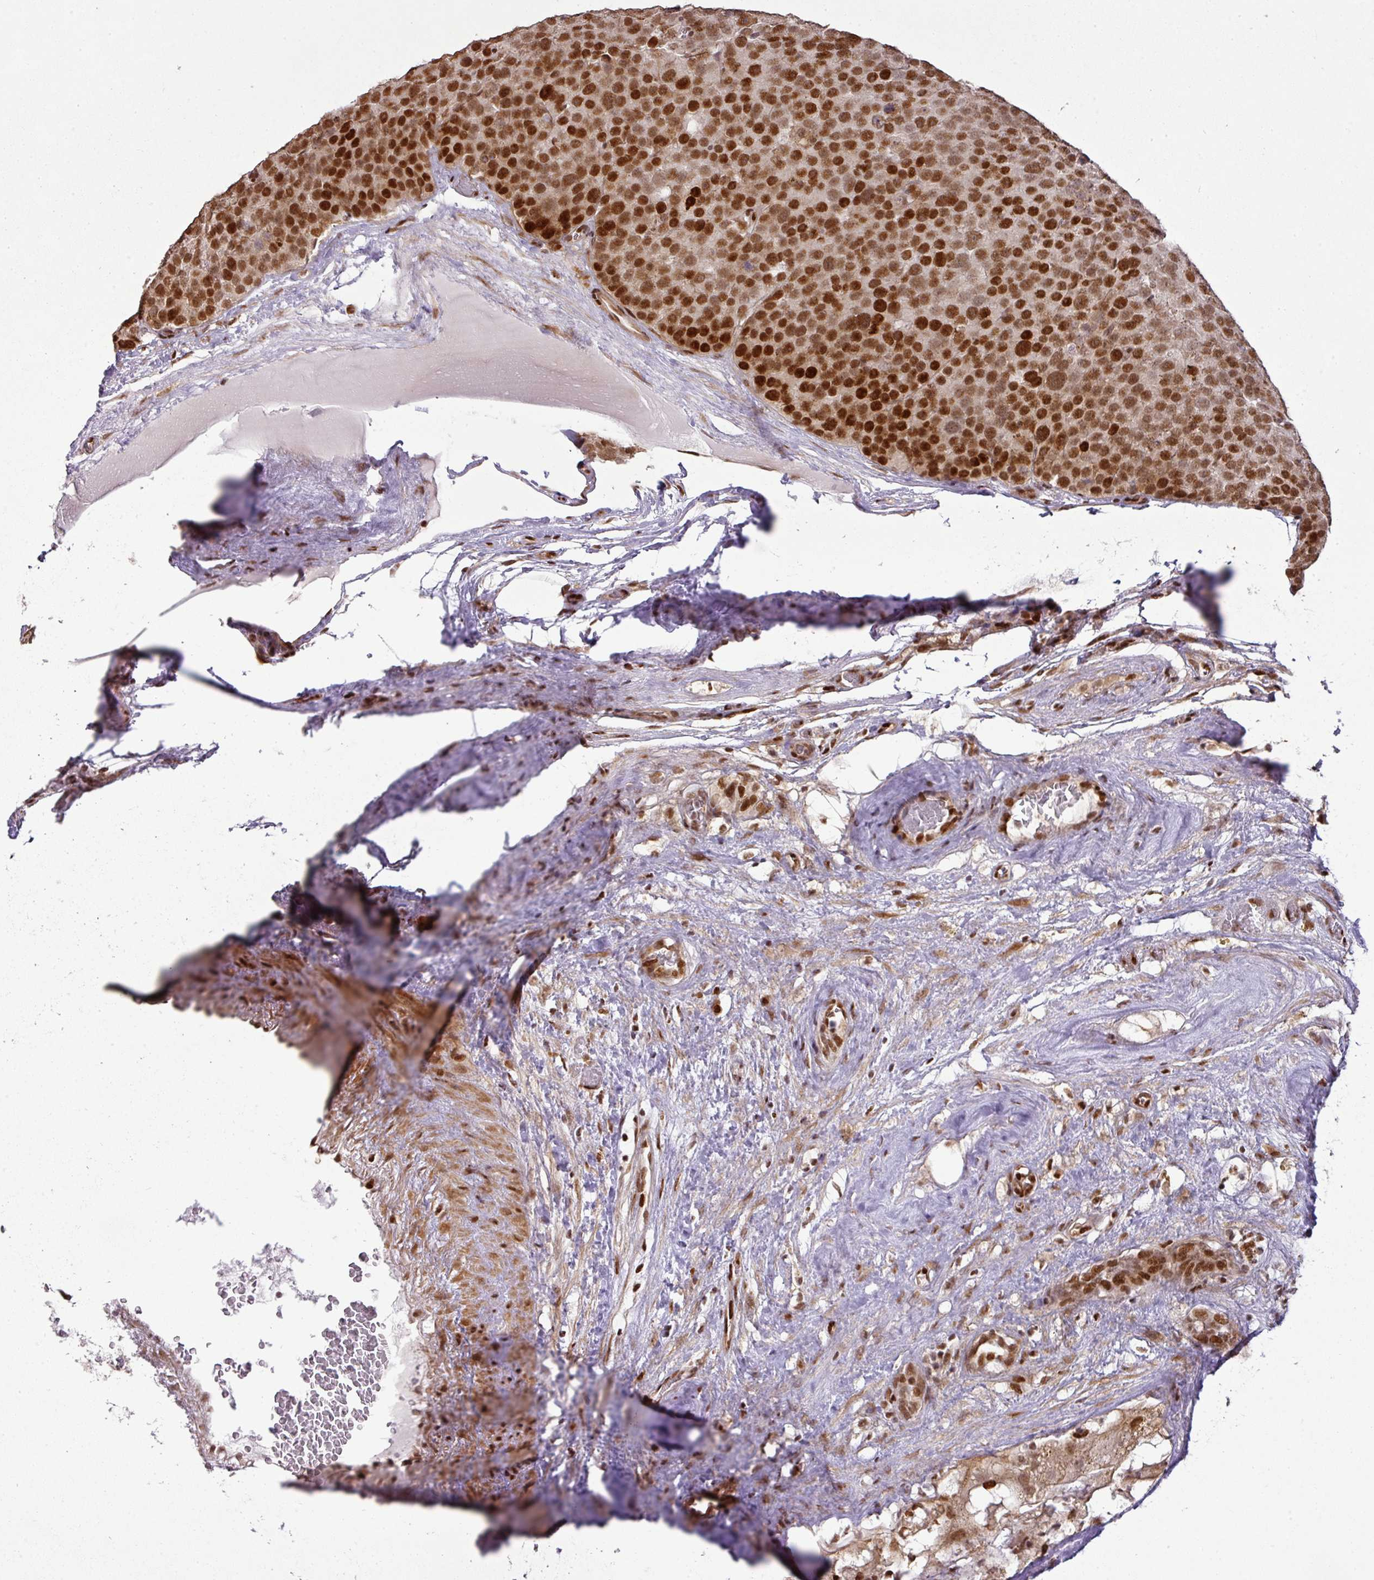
{"staining": {"intensity": "strong", "quantity": ">75%", "location": "nuclear"}, "tissue": "testis cancer", "cell_type": "Tumor cells", "image_type": "cancer", "snomed": [{"axis": "morphology", "description": "Seminoma, NOS"}, {"axis": "topography", "description": "Testis"}], "caption": "Immunohistochemistry histopathology image of testis seminoma stained for a protein (brown), which displays high levels of strong nuclear staining in about >75% of tumor cells.", "gene": "MYSM1", "patient": {"sex": "male", "age": 71}}